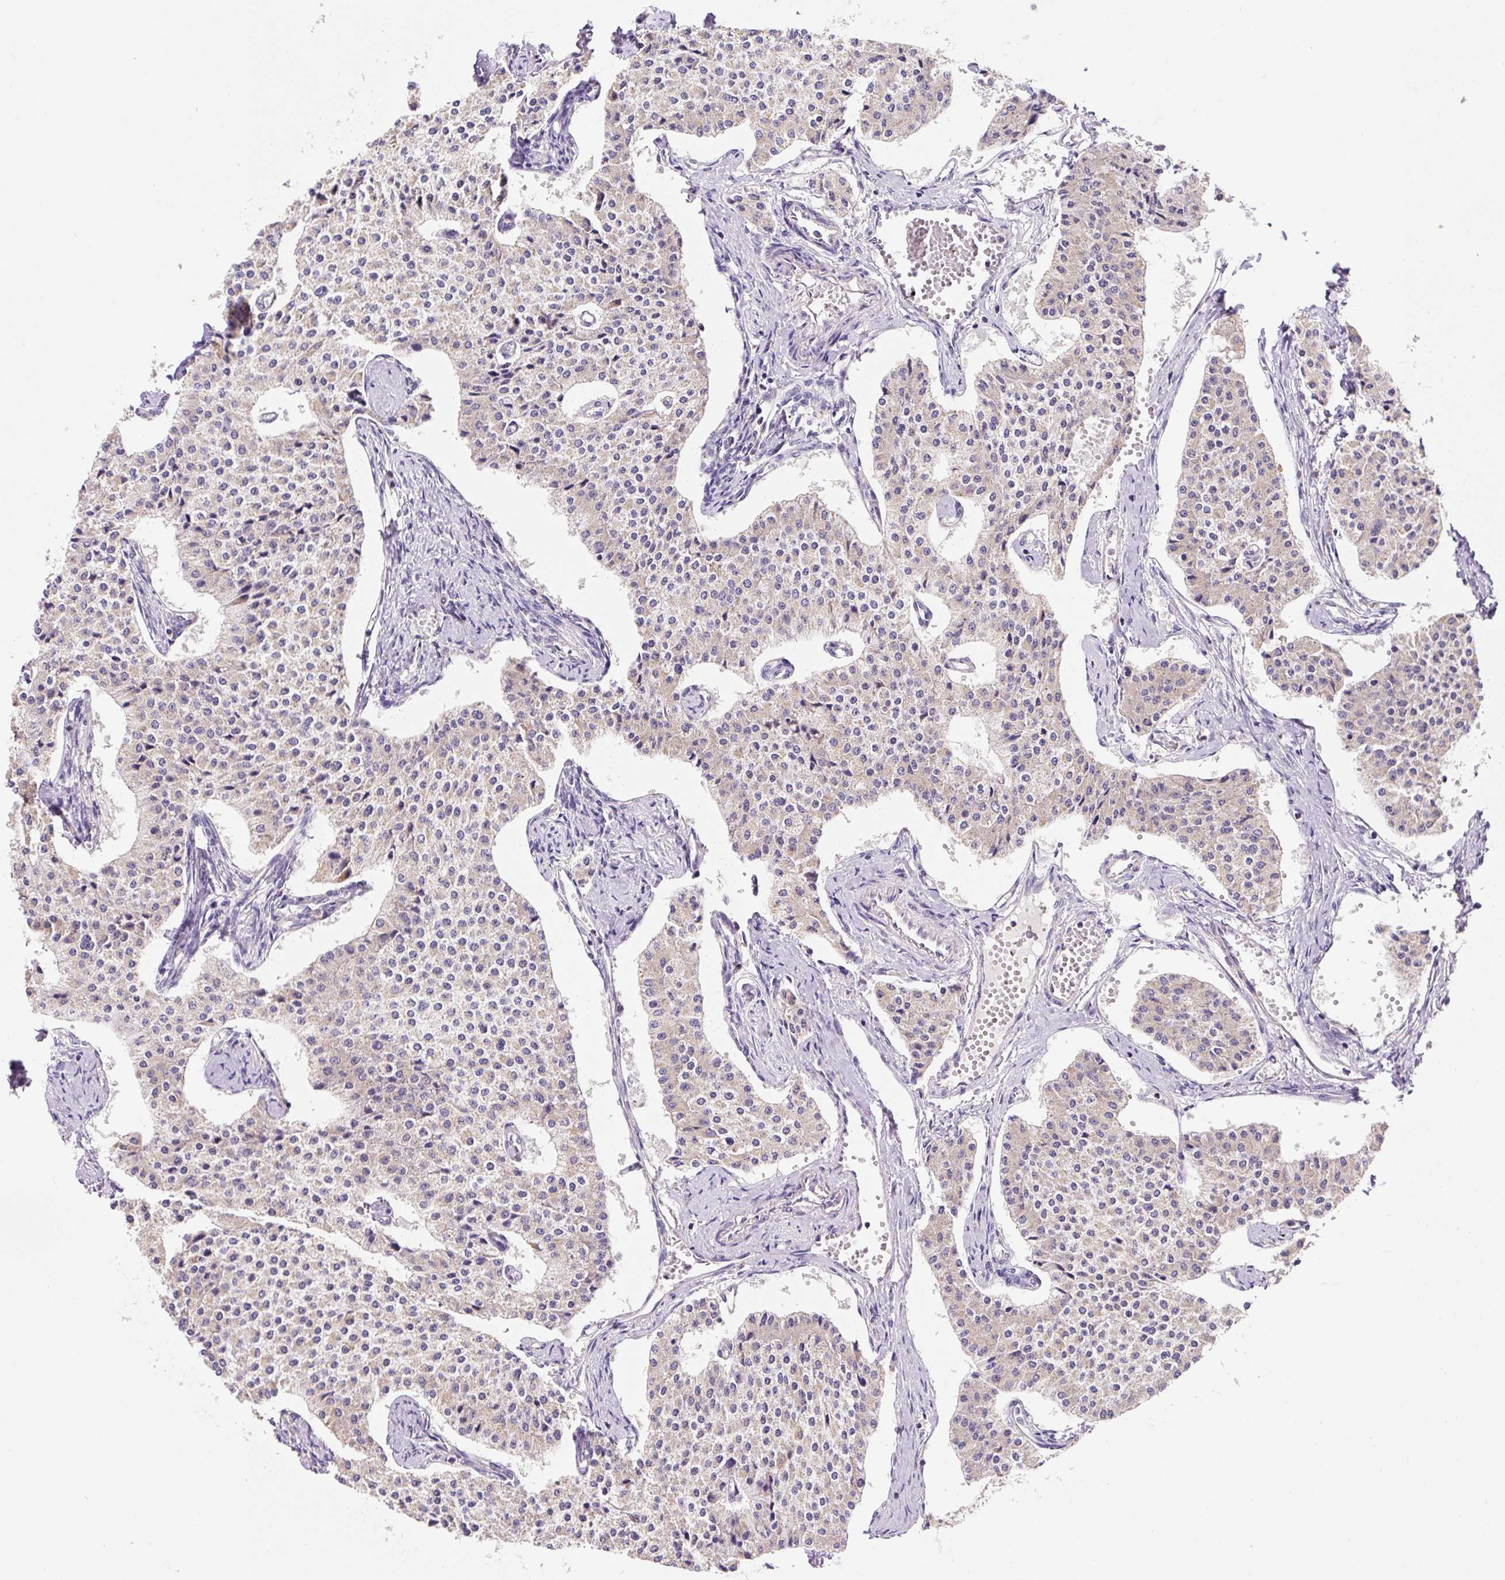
{"staining": {"intensity": "weak", "quantity": "25%-75%", "location": "cytoplasmic/membranous"}, "tissue": "carcinoid", "cell_type": "Tumor cells", "image_type": "cancer", "snomed": [{"axis": "morphology", "description": "Carcinoid, malignant, NOS"}, {"axis": "topography", "description": "Colon"}], "caption": "Malignant carcinoid stained with immunohistochemistry exhibits weak cytoplasmic/membranous staining in approximately 25%-75% of tumor cells.", "gene": "MFSD9", "patient": {"sex": "female", "age": 52}}